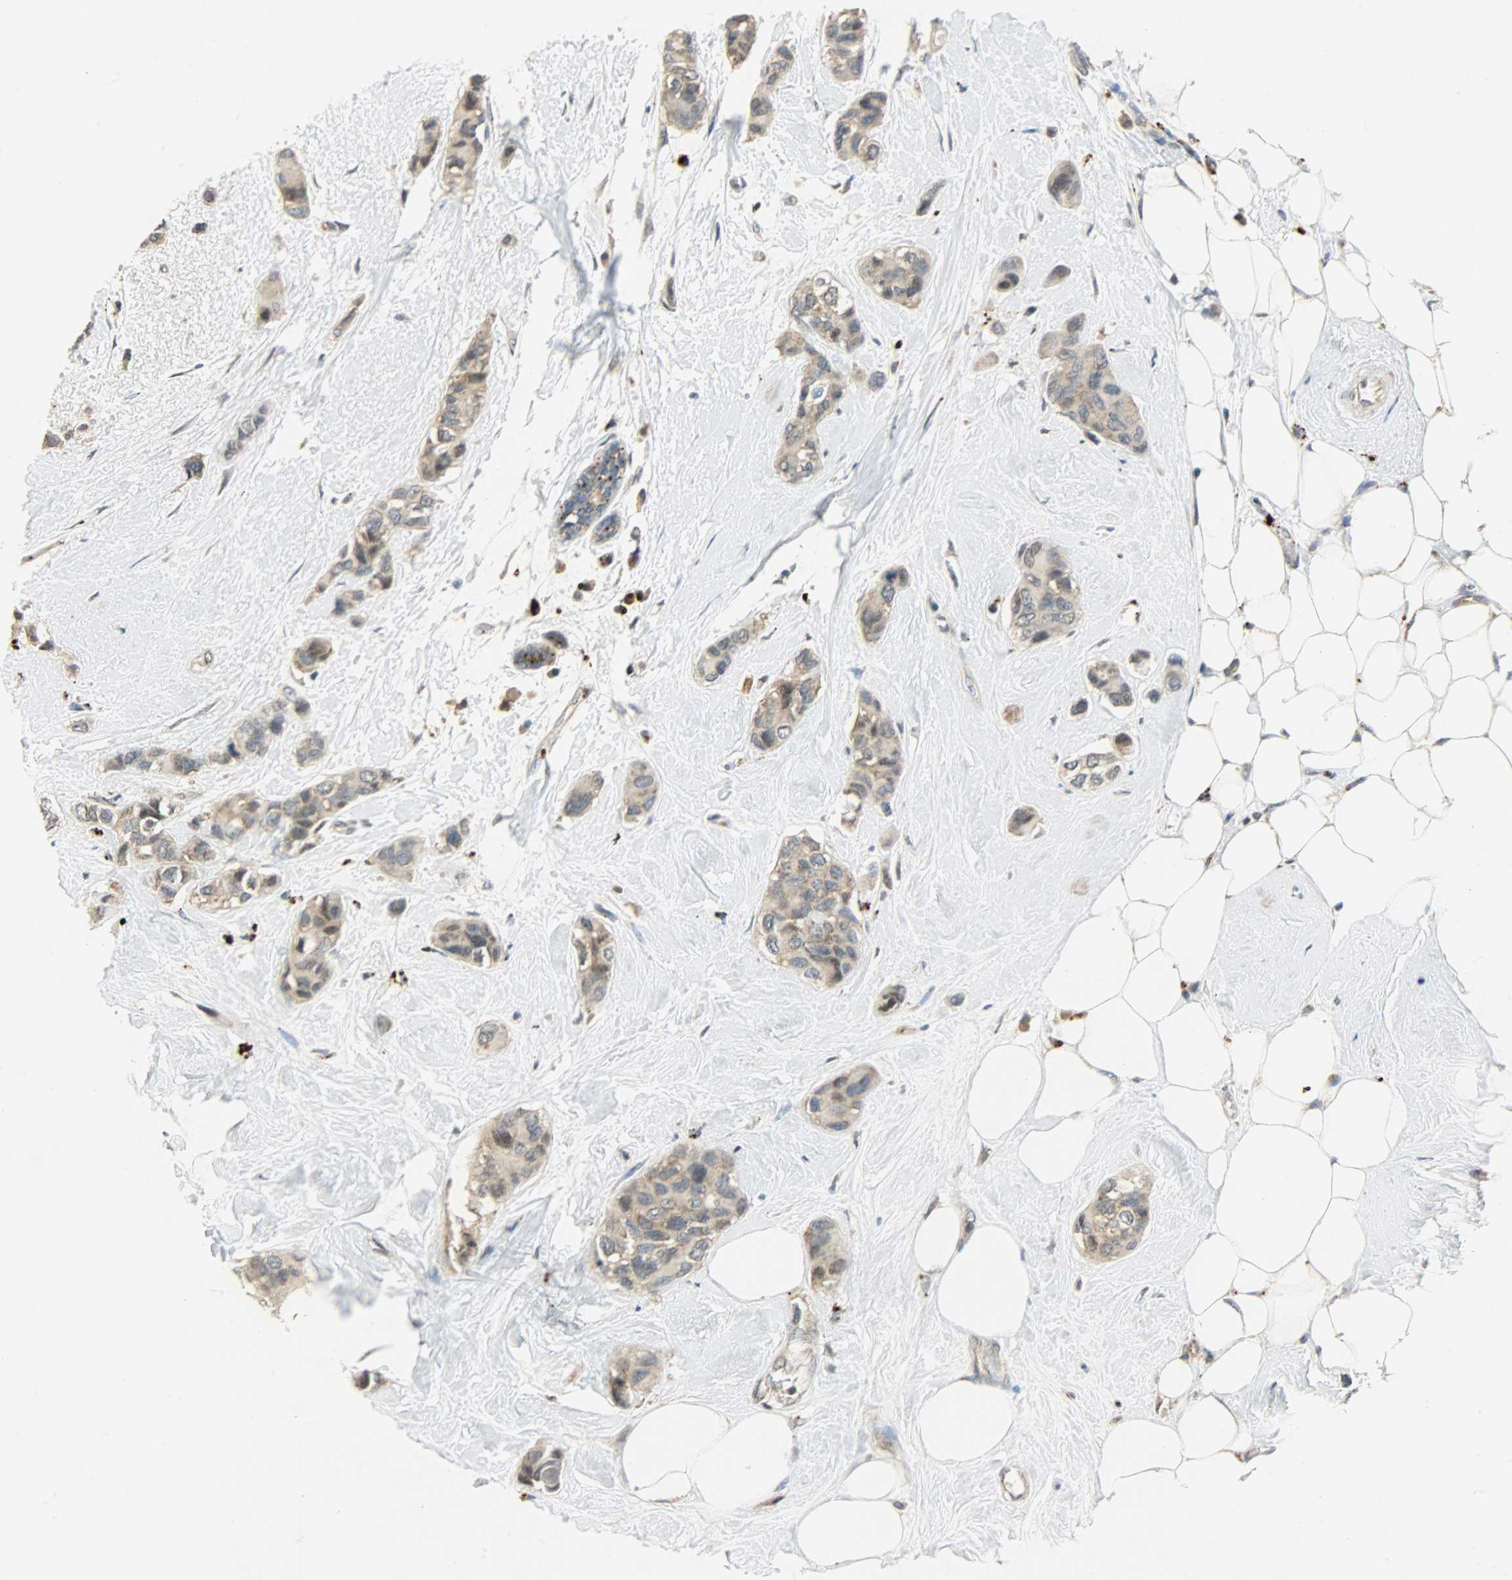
{"staining": {"intensity": "moderate", "quantity": ">75%", "location": "cytoplasmic/membranous"}, "tissue": "breast cancer", "cell_type": "Tumor cells", "image_type": "cancer", "snomed": [{"axis": "morphology", "description": "Duct carcinoma"}, {"axis": "topography", "description": "Breast"}], "caption": "Breast cancer stained with a brown dye shows moderate cytoplasmic/membranous positive expression in approximately >75% of tumor cells.", "gene": "GIT2", "patient": {"sex": "female", "age": 51}}